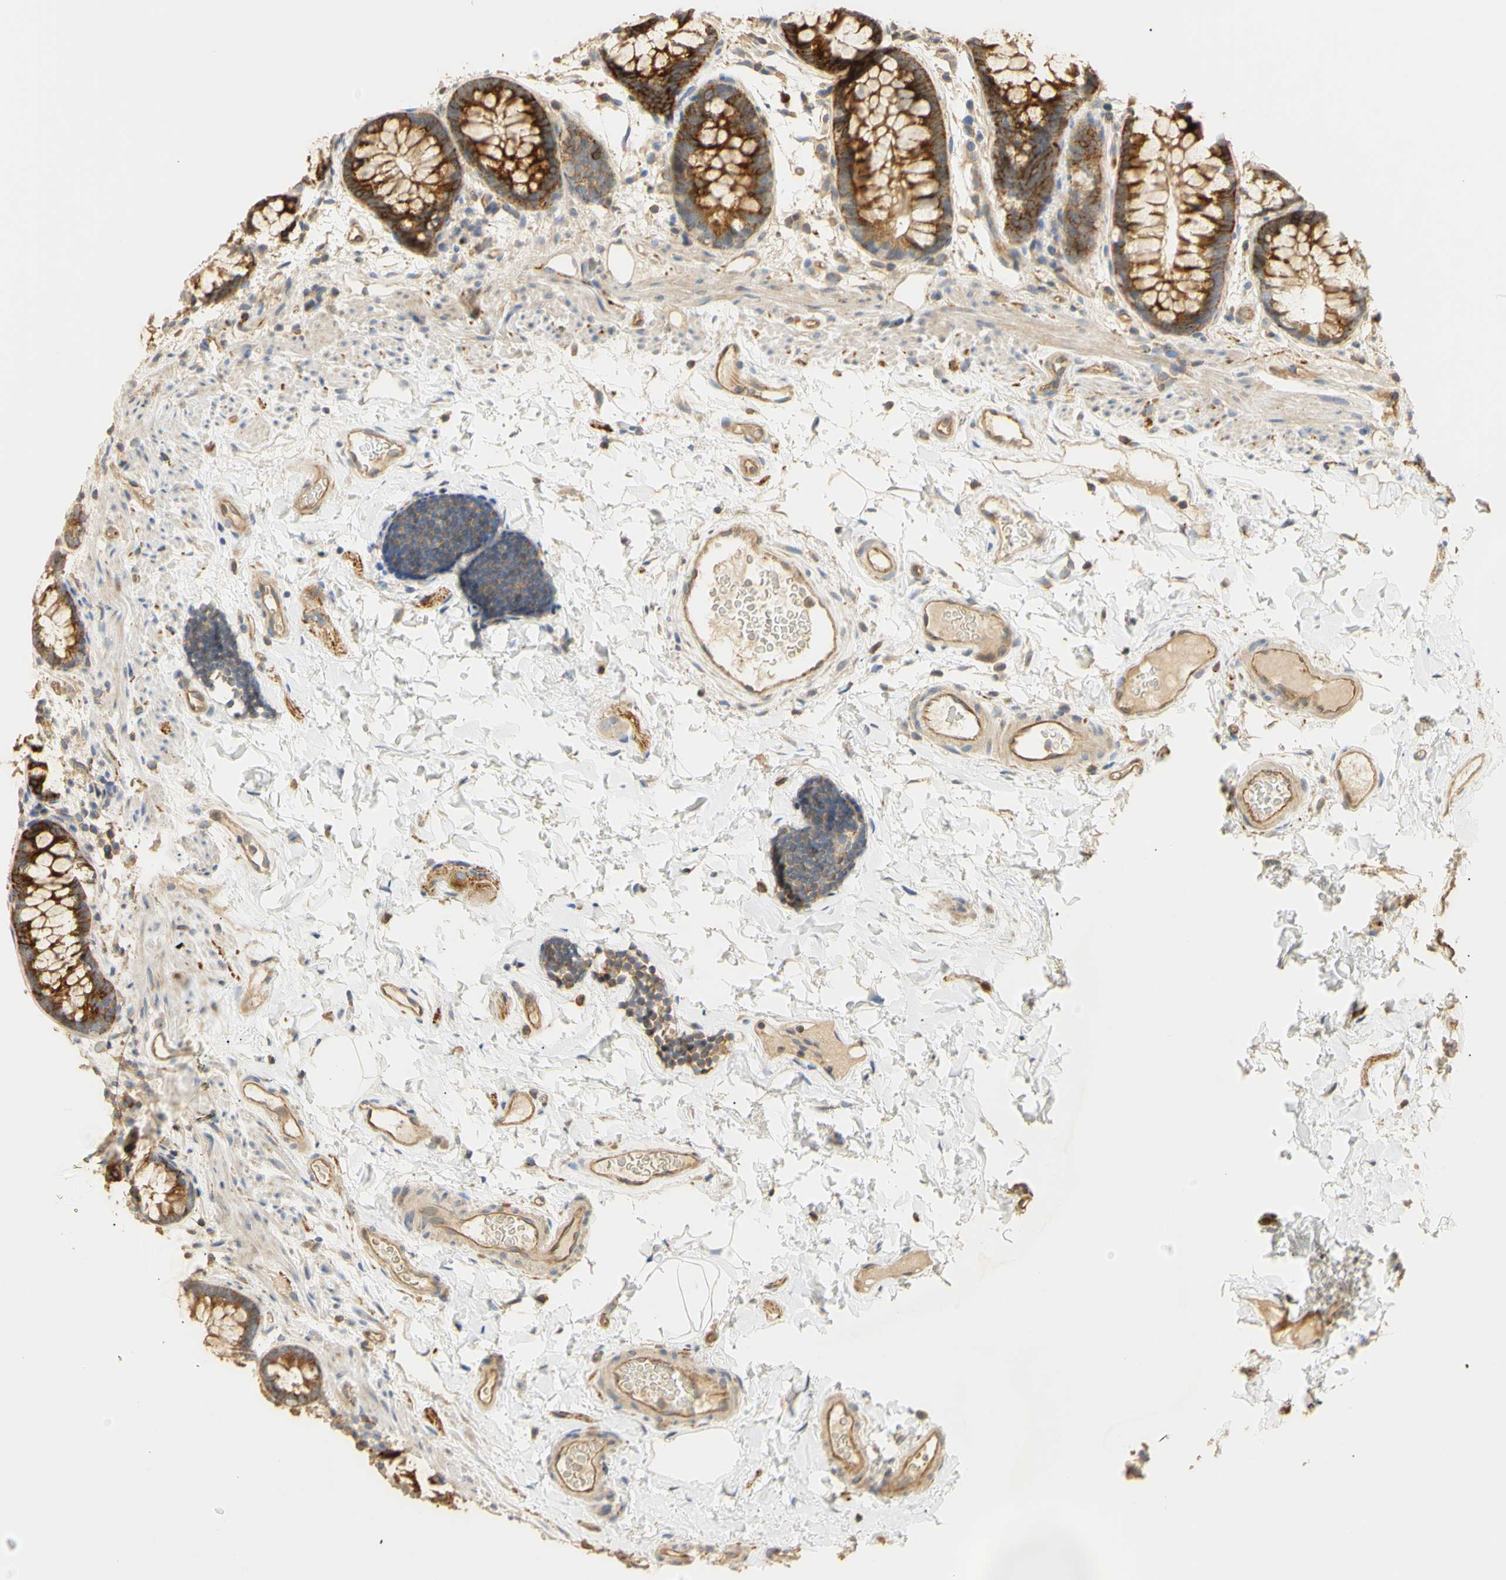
{"staining": {"intensity": "moderate", "quantity": ">75%", "location": "cytoplasmic/membranous"}, "tissue": "colon", "cell_type": "Endothelial cells", "image_type": "normal", "snomed": [{"axis": "morphology", "description": "Normal tissue, NOS"}, {"axis": "topography", "description": "Colon"}], "caption": "Approximately >75% of endothelial cells in normal colon show moderate cytoplasmic/membranous protein expression as visualized by brown immunohistochemical staining.", "gene": "KCNE4", "patient": {"sex": "female", "age": 80}}